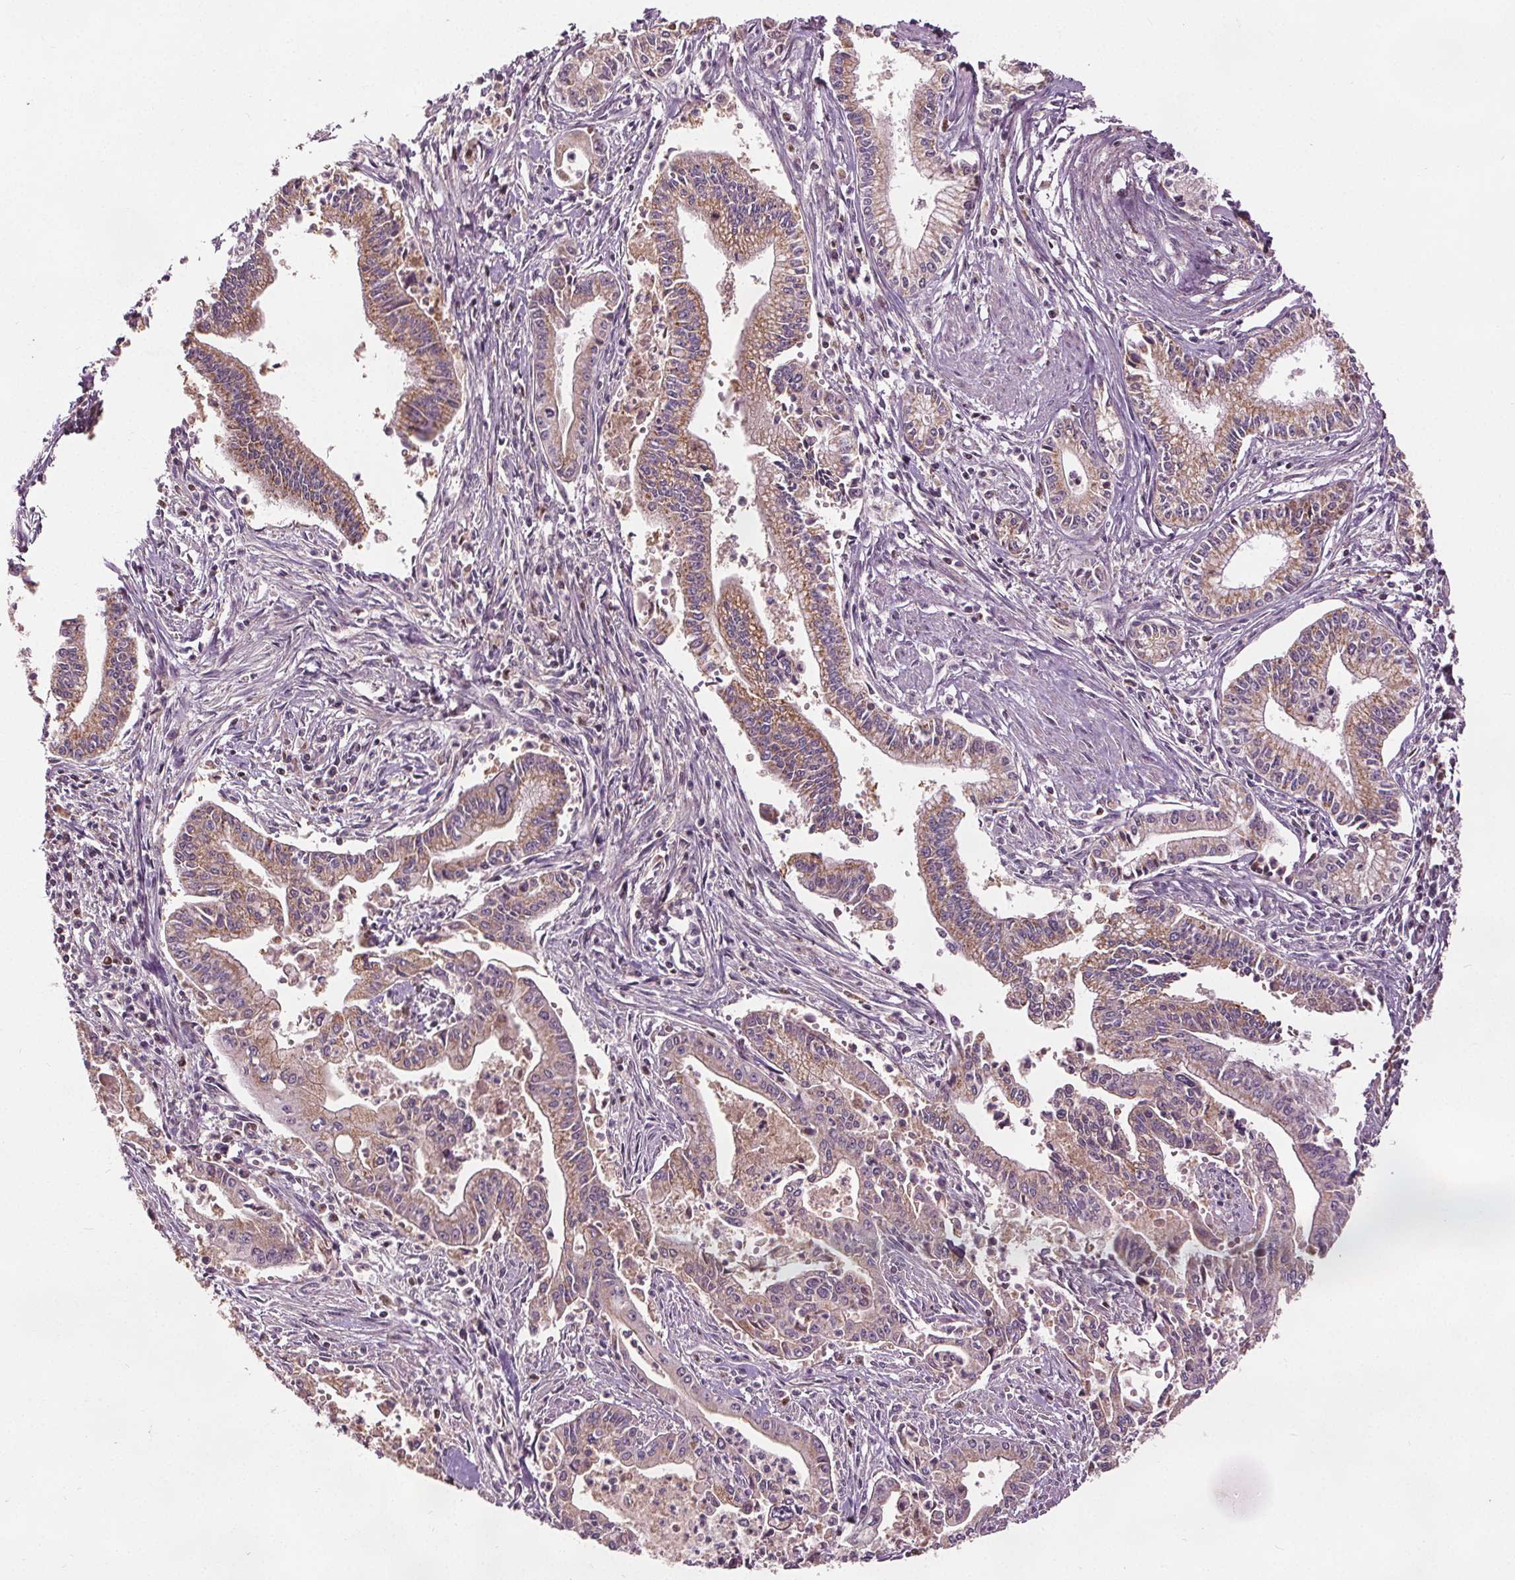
{"staining": {"intensity": "moderate", "quantity": ">75%", "location": "cytoplasmic/membranous"}, "tissue": "pancreatic cancer", "cell_type": "Tumor cells", "image_type": "cancer", "snomed": [{"axis": "morphology", "description": "Adenocarcinoma, NOS"}, {"axis": "topography", "description": "Pancreas"}], "caption": "Protein staining of pancreatic adenocarcinoma tissue demonstrates moderate cytoplasmic/membranous staining in approximately >75% of tumor cells.", "gene": "DDX11", "patient": {"sex": "female", "age": 65}}